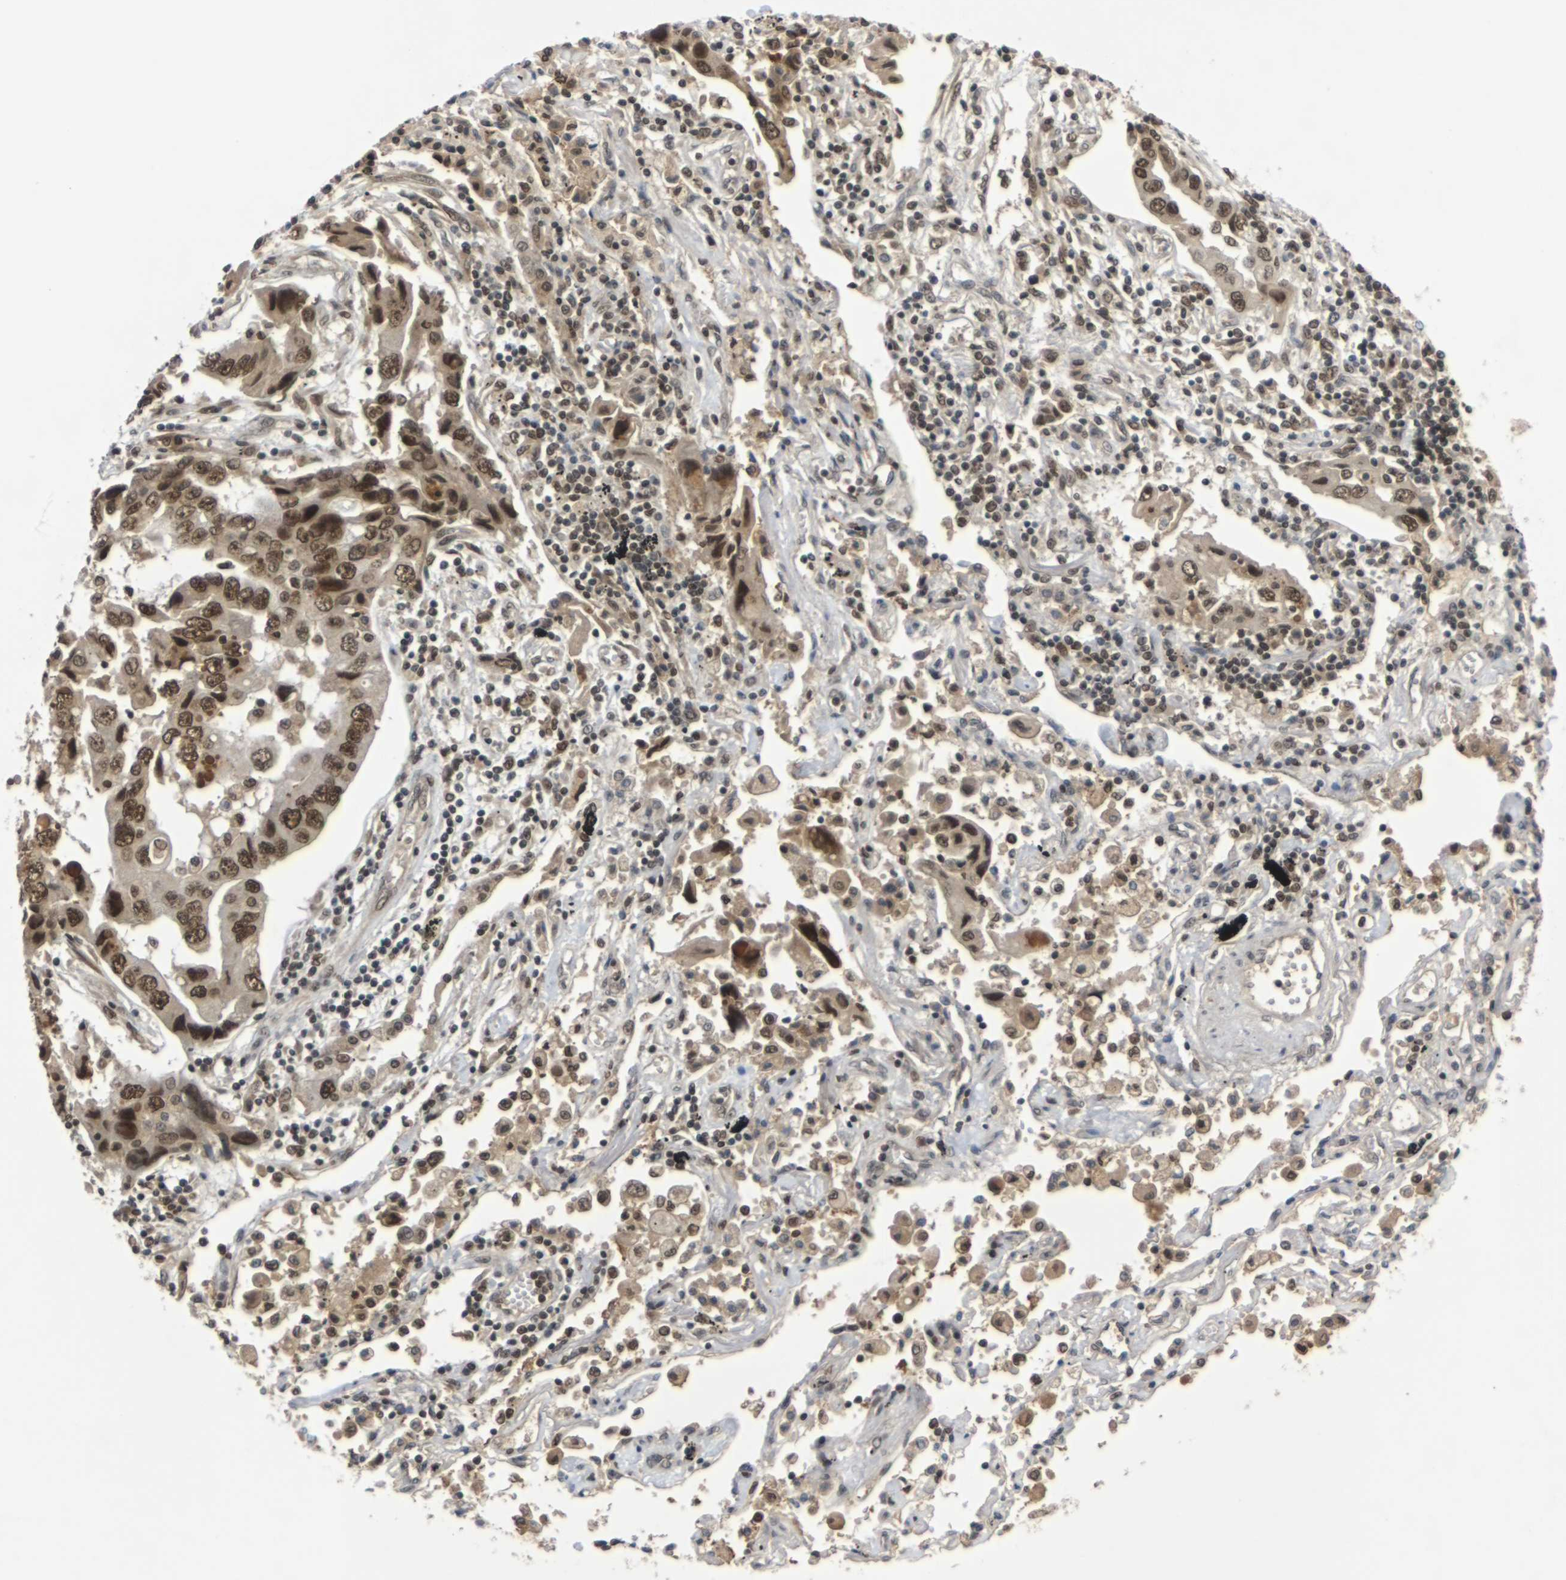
{"staining": {"intensity": "strong", "quantity": ">75%", "location": "cytoplasmic/membranous,nuclear"}, "tissue": "lung cancer", "cell_type": "Tumor cells", "image_type": "cancer", "snomed": [{"axis": "morphology", "description": "Adenocarcinoma, NOS"}, {"axis": "topography", "description": "Lung"}], "caption": "Immunohistochemistry staining of lung adenocarcinoma, which shows high levels of strong cytoplasmic/membranous and nuclear expression in about >75% of tumor cells indicating strong cytoplasmic/membranous and nuclear protein staining. The staining was performed using DAB (3,3'-diaminobenzidine) (brown) for protein detection and nuclei were counterstained in hematoxylin (blue).", "gene": "NELFA", "patient": {"sex": "female", "age": 65}}